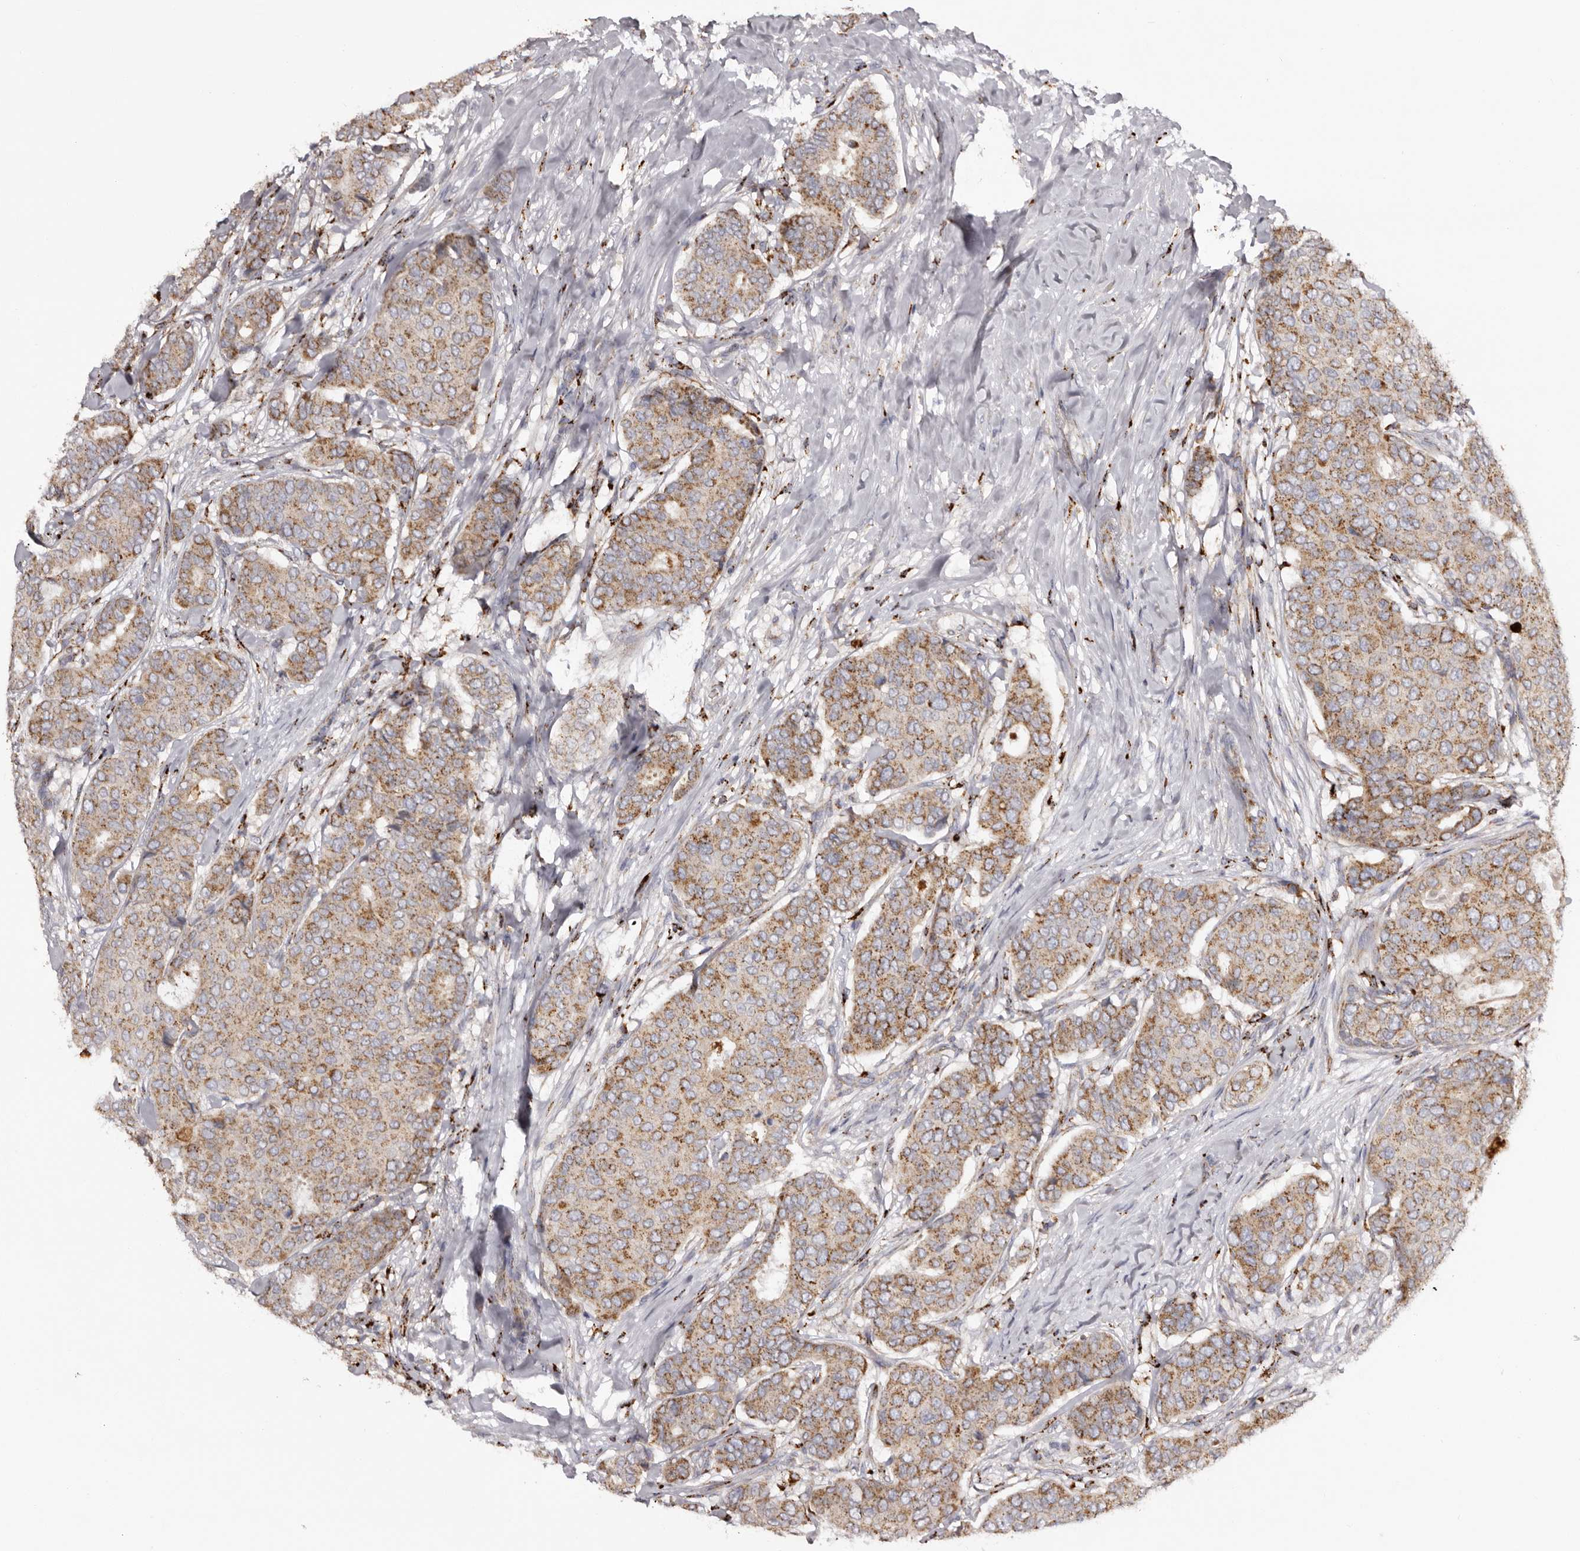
{"staining": {"intensity": "moderate", "quantity": ">75%", "location": "cytoplasmic/membranous"}, "tissue": "breast cancer", "cell_type": "Tumor cells", "image_type": "cancer", "snomed": [{"axis": "morphology", "description": "Duct carcinoma"}, {"axis": "topography", "description": "Breast"}], "caption": "This is a photomicrograph of IHC staining of breast infiltrating ductal carcinoma, which shows moderate positivity in the cytoplasmic/membranous of tumor cells.", "gene": "MECR", "patient": {"sex": "female", "age": 75}}